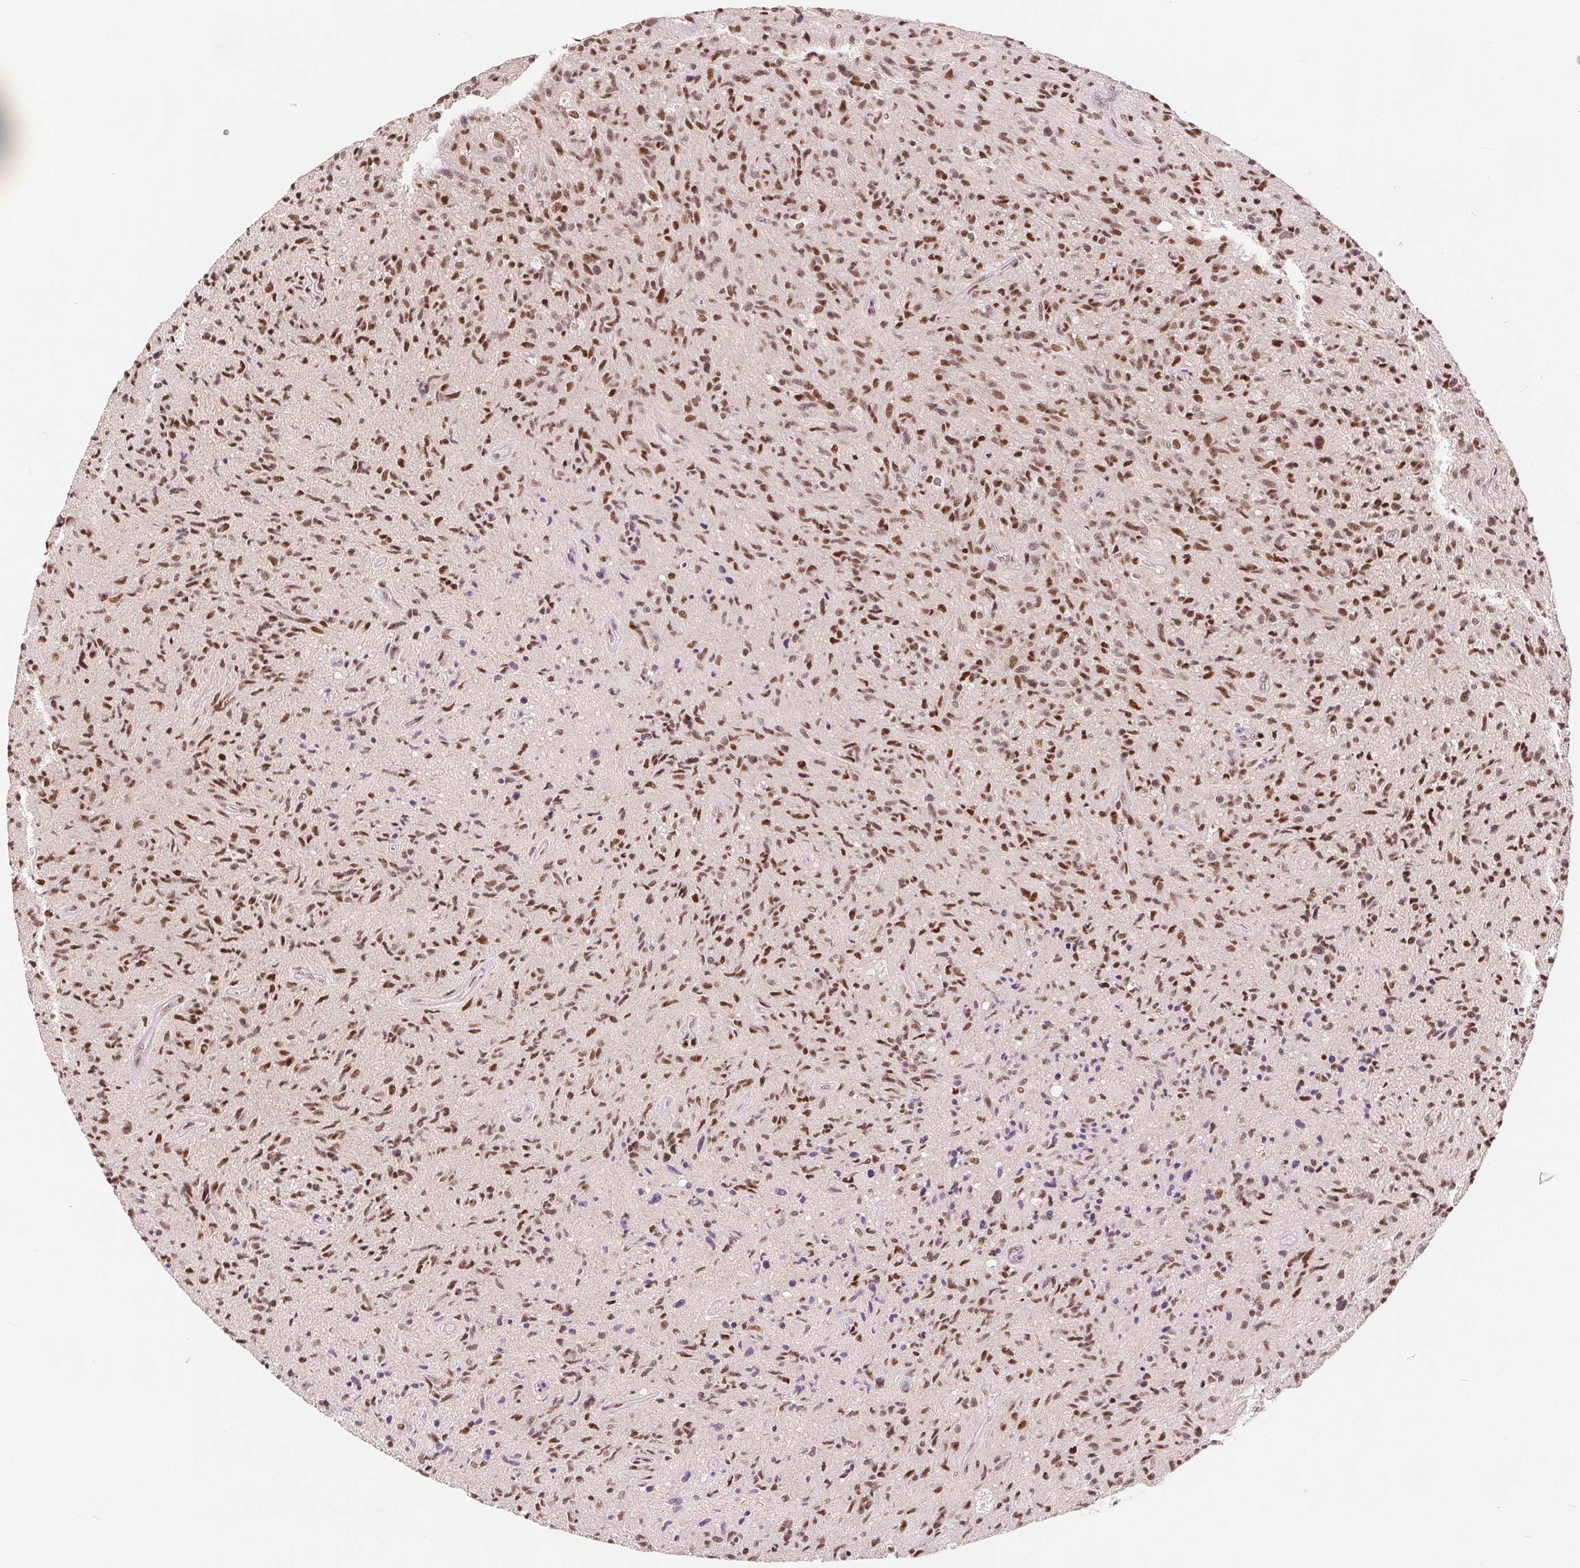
{"staining": {"intensity": "moderate", "quantity": ">75%", "location": "nuclear"}, "tissue": "glioma", "cell_type": "Tumor cells", "image_type": "cancer", "snomed": [{"axis": "morphology", "description": "Glioma, malignant, High grade"}, {"axis": "topography", "description": "Brain"}], "caption": "IHC histopathology image of neoplastic tissue: malignant glioma (high-grade) stained using immunohistochemistry shows medium levels of moderate protein expression localized specifically in the nuclear of tumor cells, appearing as a nuclear brown color.", "gene": "ZNF703", "patient": {"sex": "male", "age": 54}}